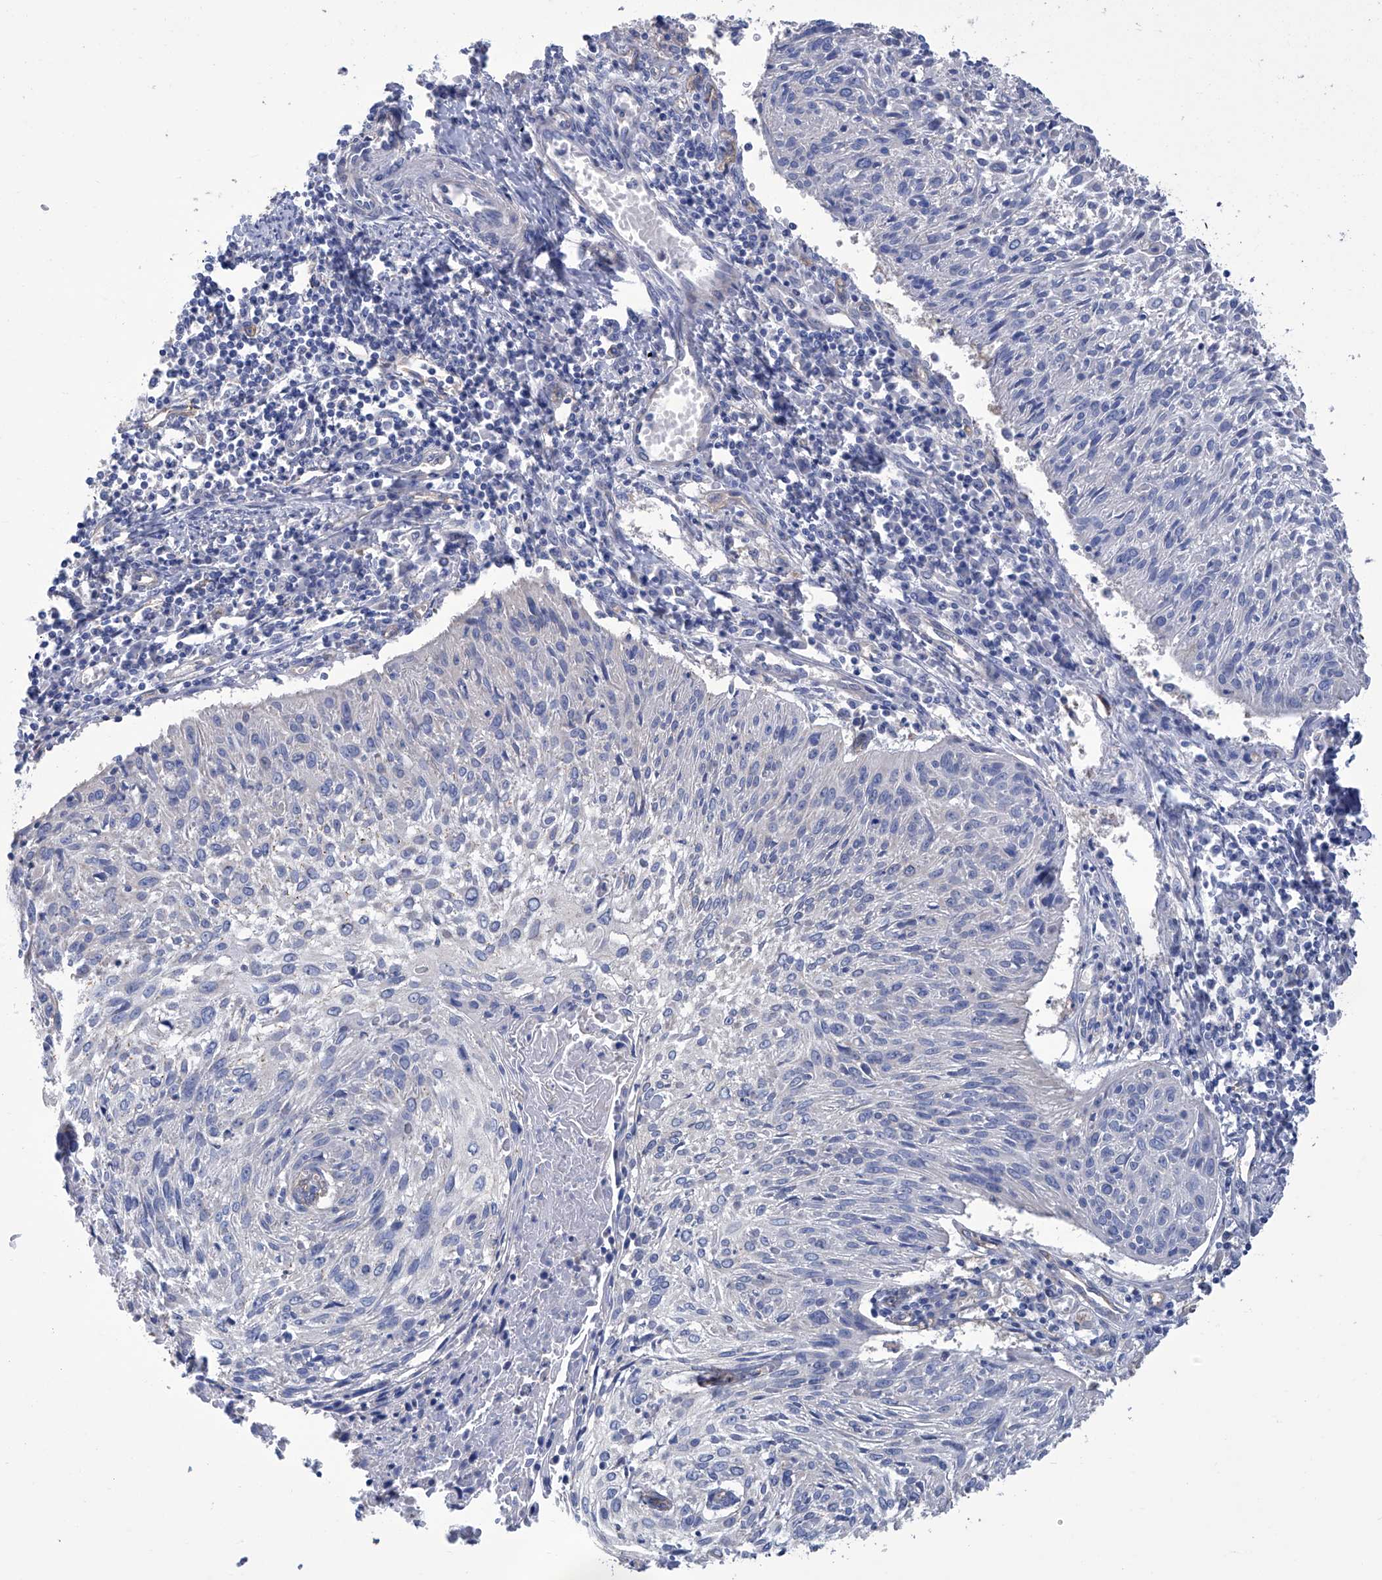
{"staining": {"intensity": "negative", "quantity": "none", "location": "none"}, "tissue": "cervical cancer", "cell_type": "Tumor cells", "image_type": "cancer", "snomed": [{"axis": "morphology", "description": "Squamous cell carcinoma, NOS"}, {"axis": "topography", "description": "Cervix"}], "caption": "This is an immunohistochemistry micrograph of squamous cell carcinoma (cervical). There is no expression in tumor cells.", "gene": "SMS", "patient": {"sex": "female", "age": 51}}